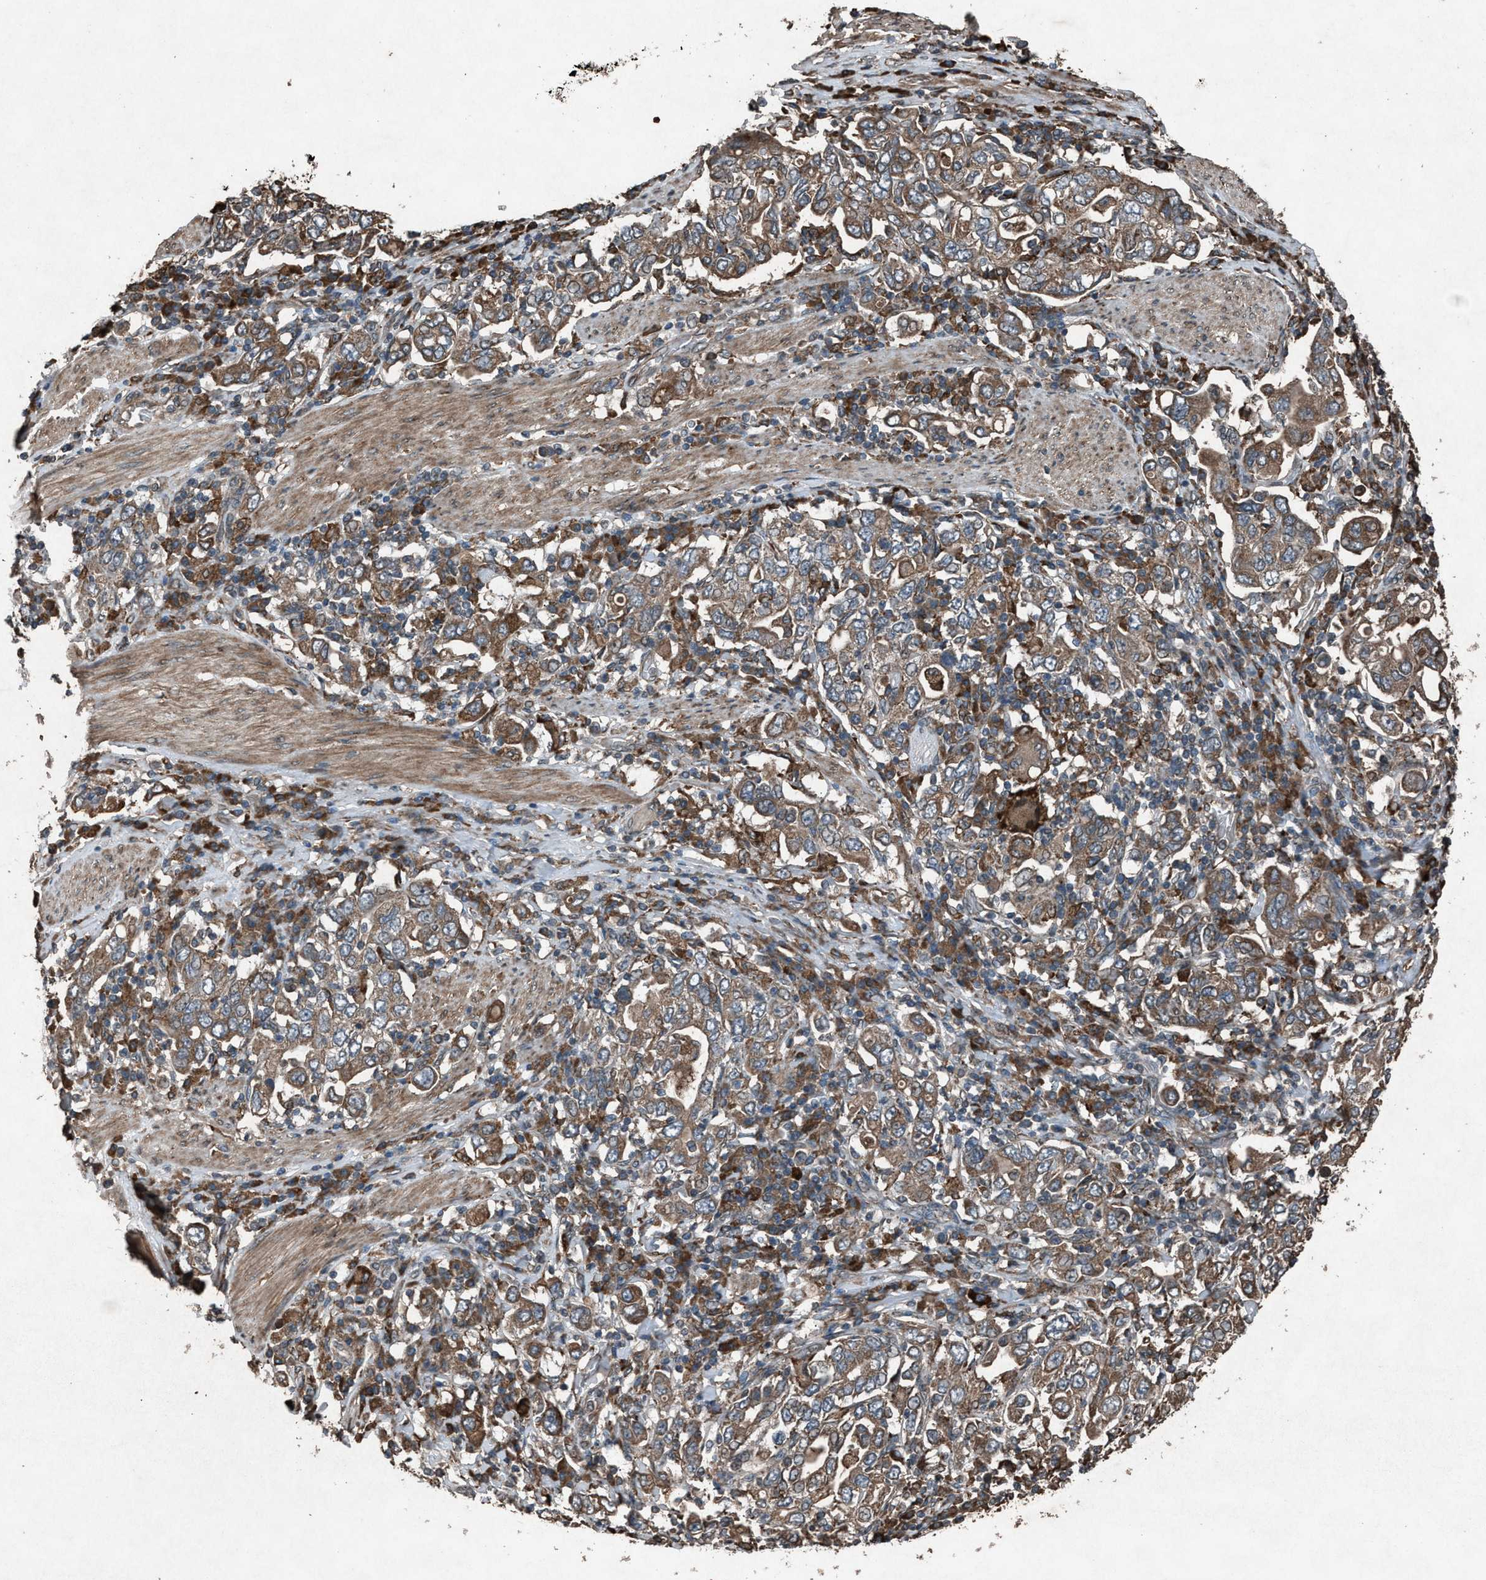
{"staining": {"intensity": "moderate", "quantity": ">75%", "location": "cytoplasmic/membranous"}, "tissue": "stomach cancer", "cell_type": "Tumor cells", "image_type": "cancer", "snomed": [{"axis": "morphology", "description": "Adenocarcinoma, NOS"}, {"axis": "topography", "description": "Stomach, upper"}], "caption": "Immunohistochemical staining of human stomach cancer reveals moderate cytoplasmic/membranous protein positivity in approximately >75% of tumor cells.", "gene": "CALR", "patient": {"sex": "male", "age": 62}}